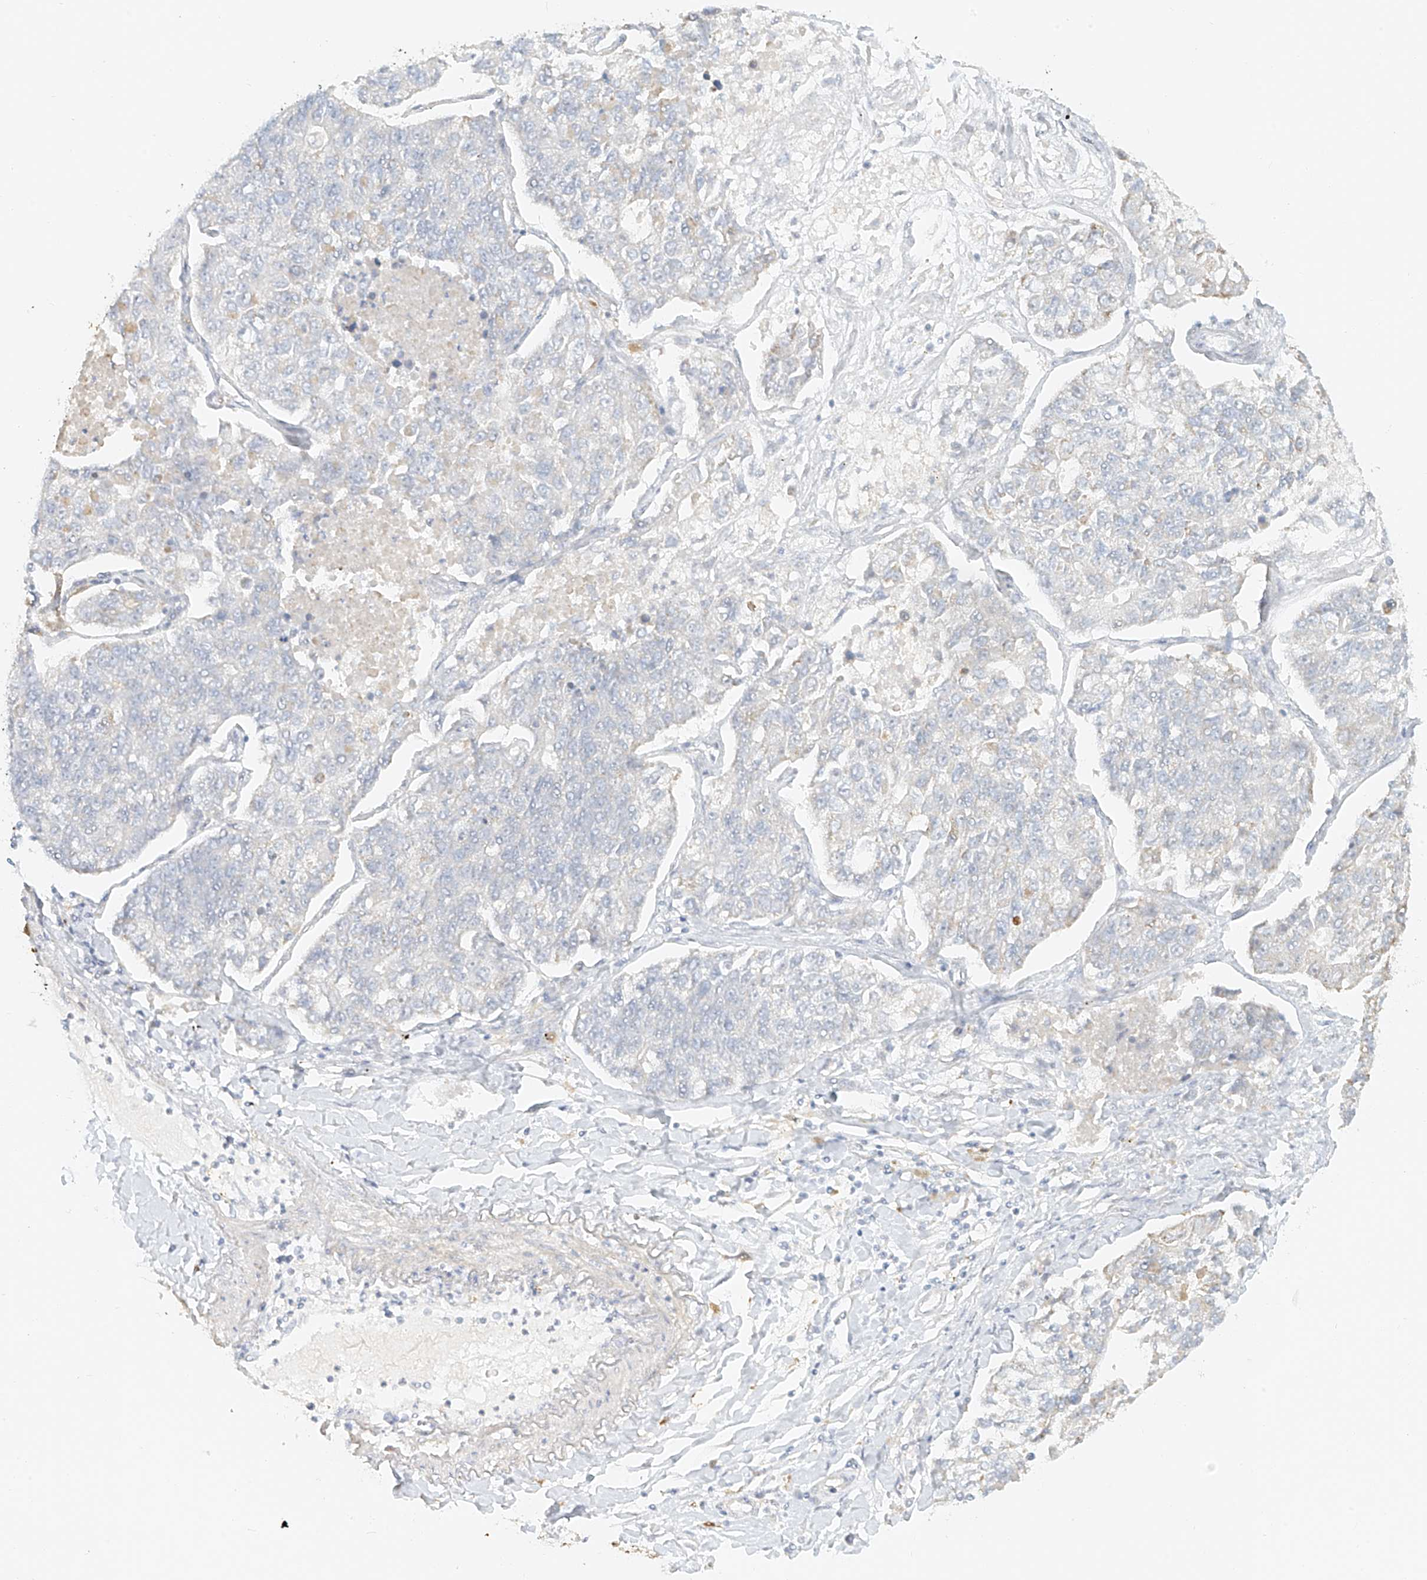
{"staining": {"intensity": "negative", "quantity": "none", "location": "none"}, "tissue": "lung cancer", "cell_type": "Tumor cells", "image_type": "cancer", "snomed": [{"axis": "morphology", "description": "Adenocarcinoma, NOS"}, {"axis": "topography", "description": "Lung"}], "caption": "Protein analysis of lung cancer (adenocarcinoma) displays no significant expression in tumor cells. Nuclei are stained in blue.", "gene": "UPK1B", "patient": {"sex": "male", "age": 49}}